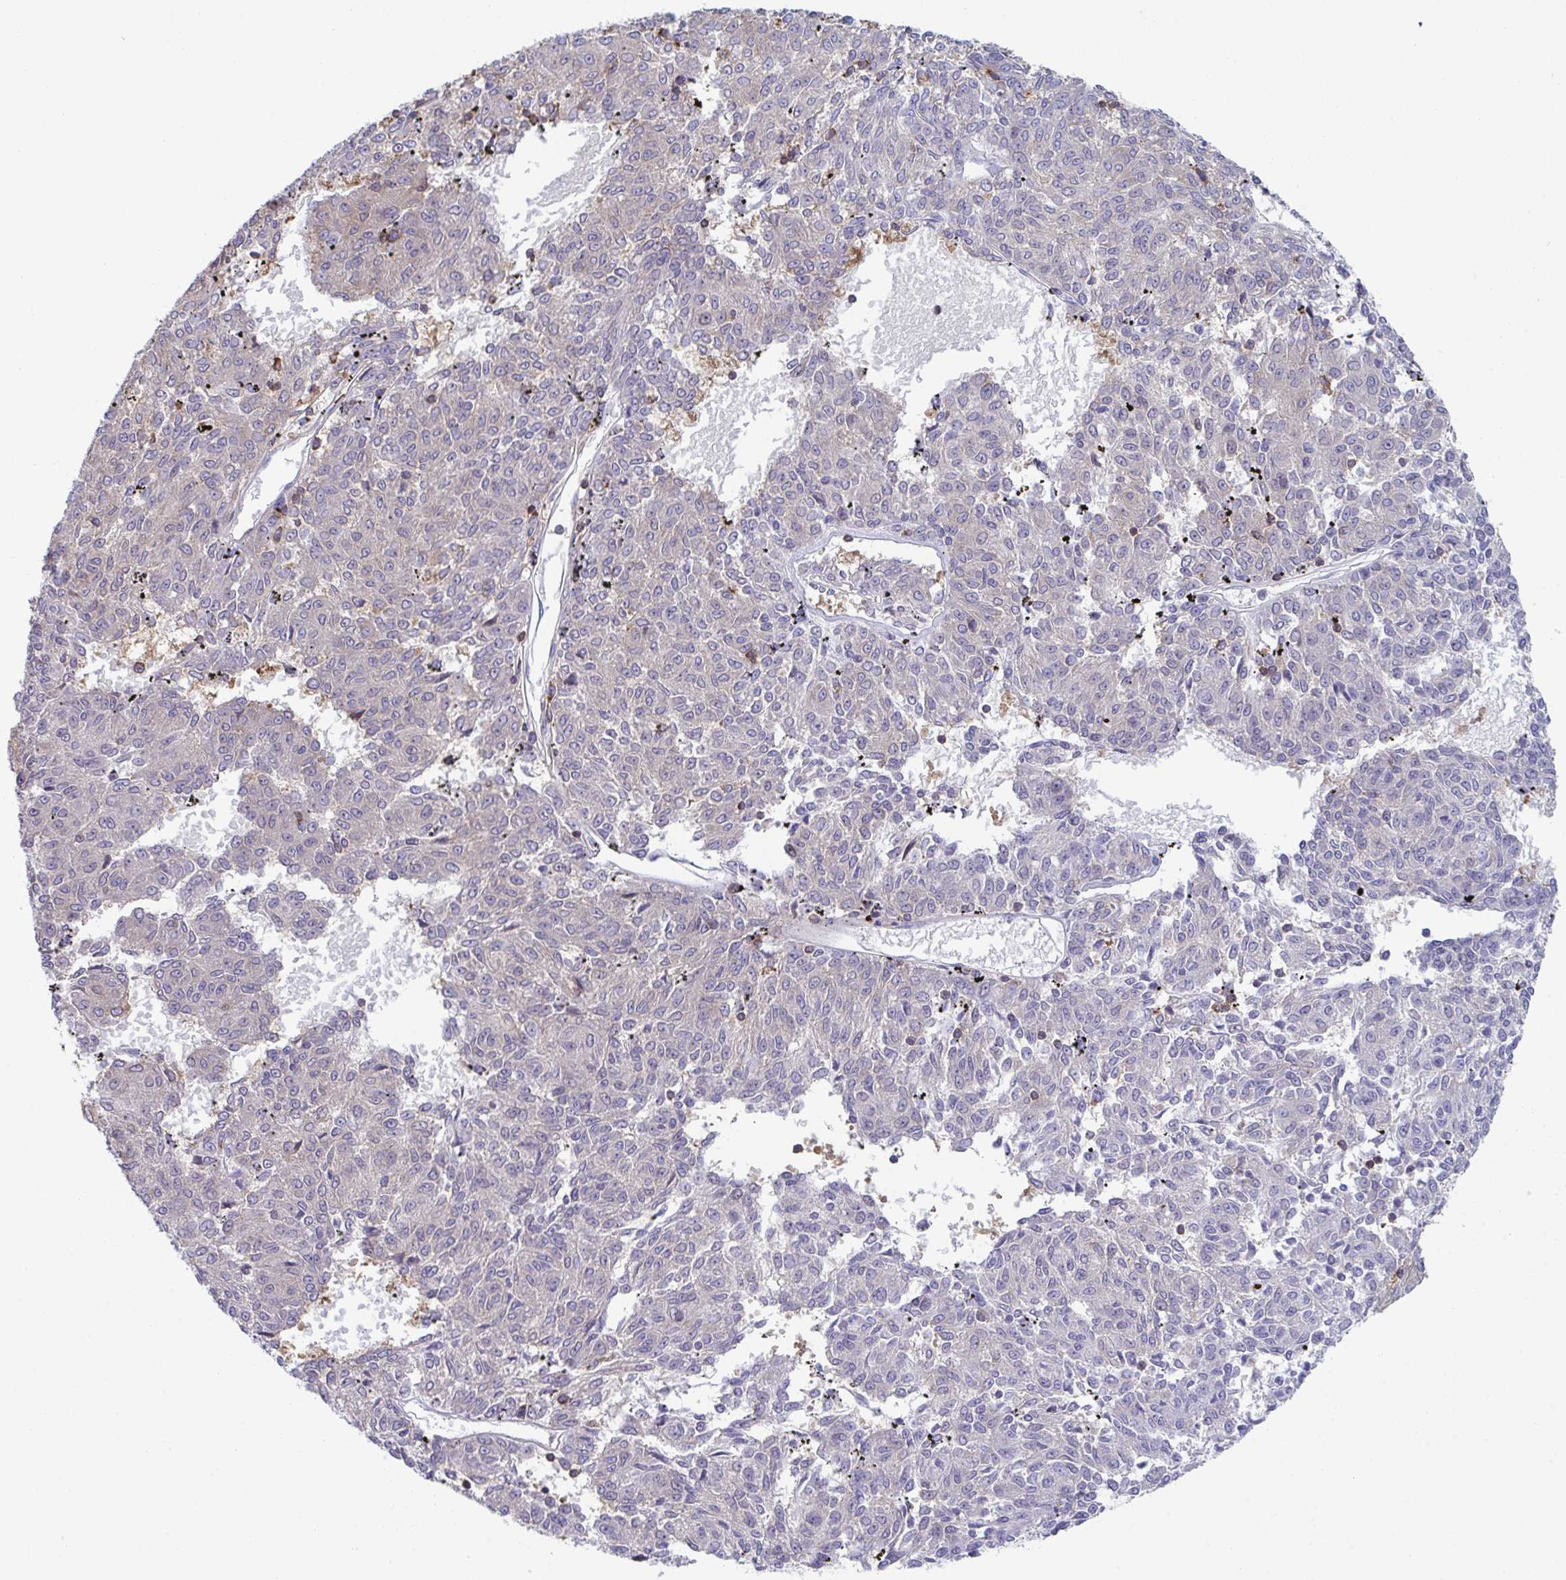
{"staining": {"intensity": "negative", "quantity": "none", "location": "none"}, "tissue": "melanoma", "cell_type": "Tumor cells", "image_type": "cancer", "snomed": [{"axis": "morphology", "description": "Malignant melanoma, NOS"}, {"axis": "topography", "description": "Skin"}], "caption": "Immunohistochemistry micrograph of melanoma stained for a protein (brown), which displays no staining in tumor cells.", "gene": "WNK1", "patient": {"sex": "female", "age": 72}}